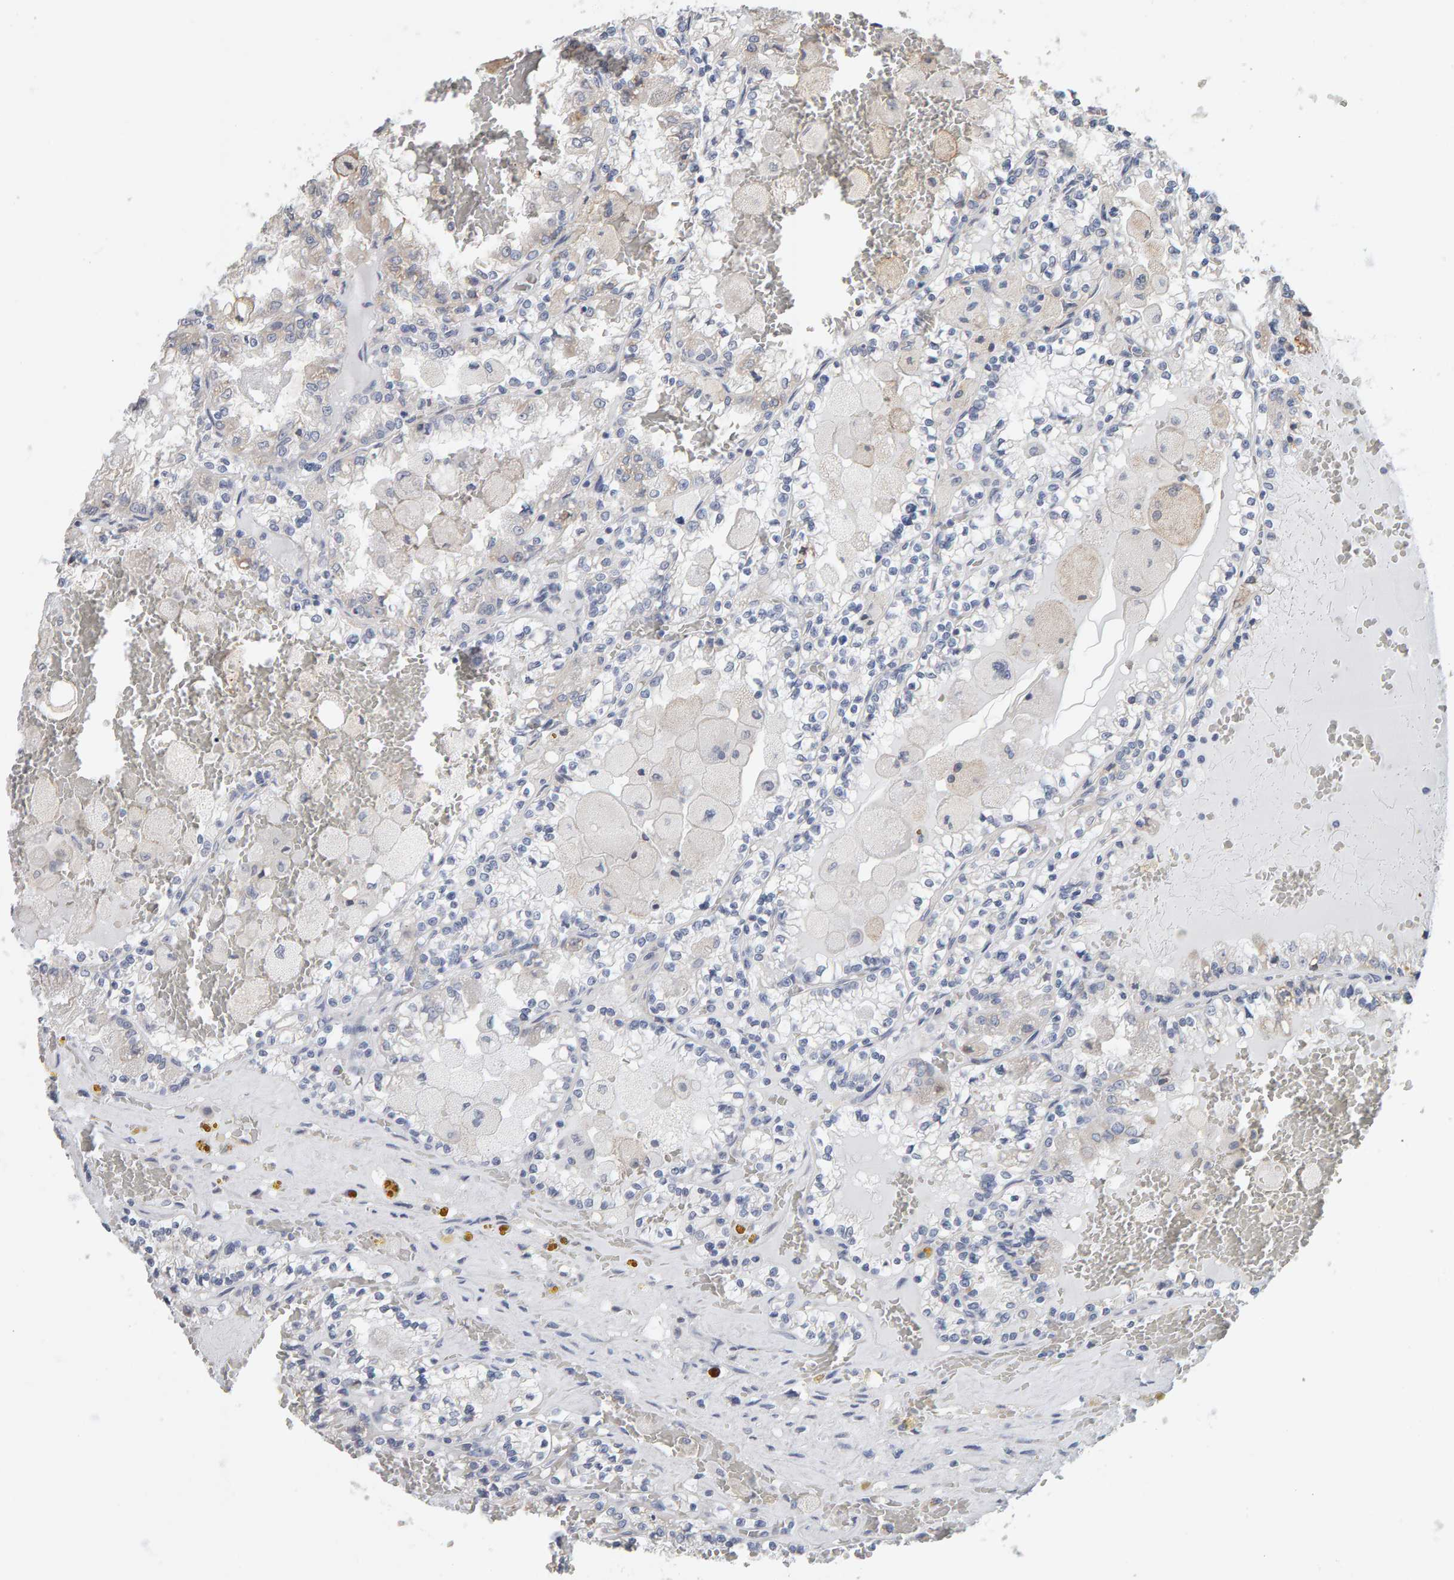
{"staining": {"intensity": "negative", "quantity": "none", "location": "none"}, "tissue": "renal cancer", "cell_type": "Tumor cells", "image_type": "cancer", "snomed": [{"axis": "morphology", "description": "Adenocarcinoma, NOS"}, {"axis": "topography", "description": "Kidney"}], "caption": "Image shows no protein staining in tumor cells of renal cancer (adenocarcinoma) tissue.", "gene": "ADHFE1", "patient": {"sex": "female", "age": 56}}